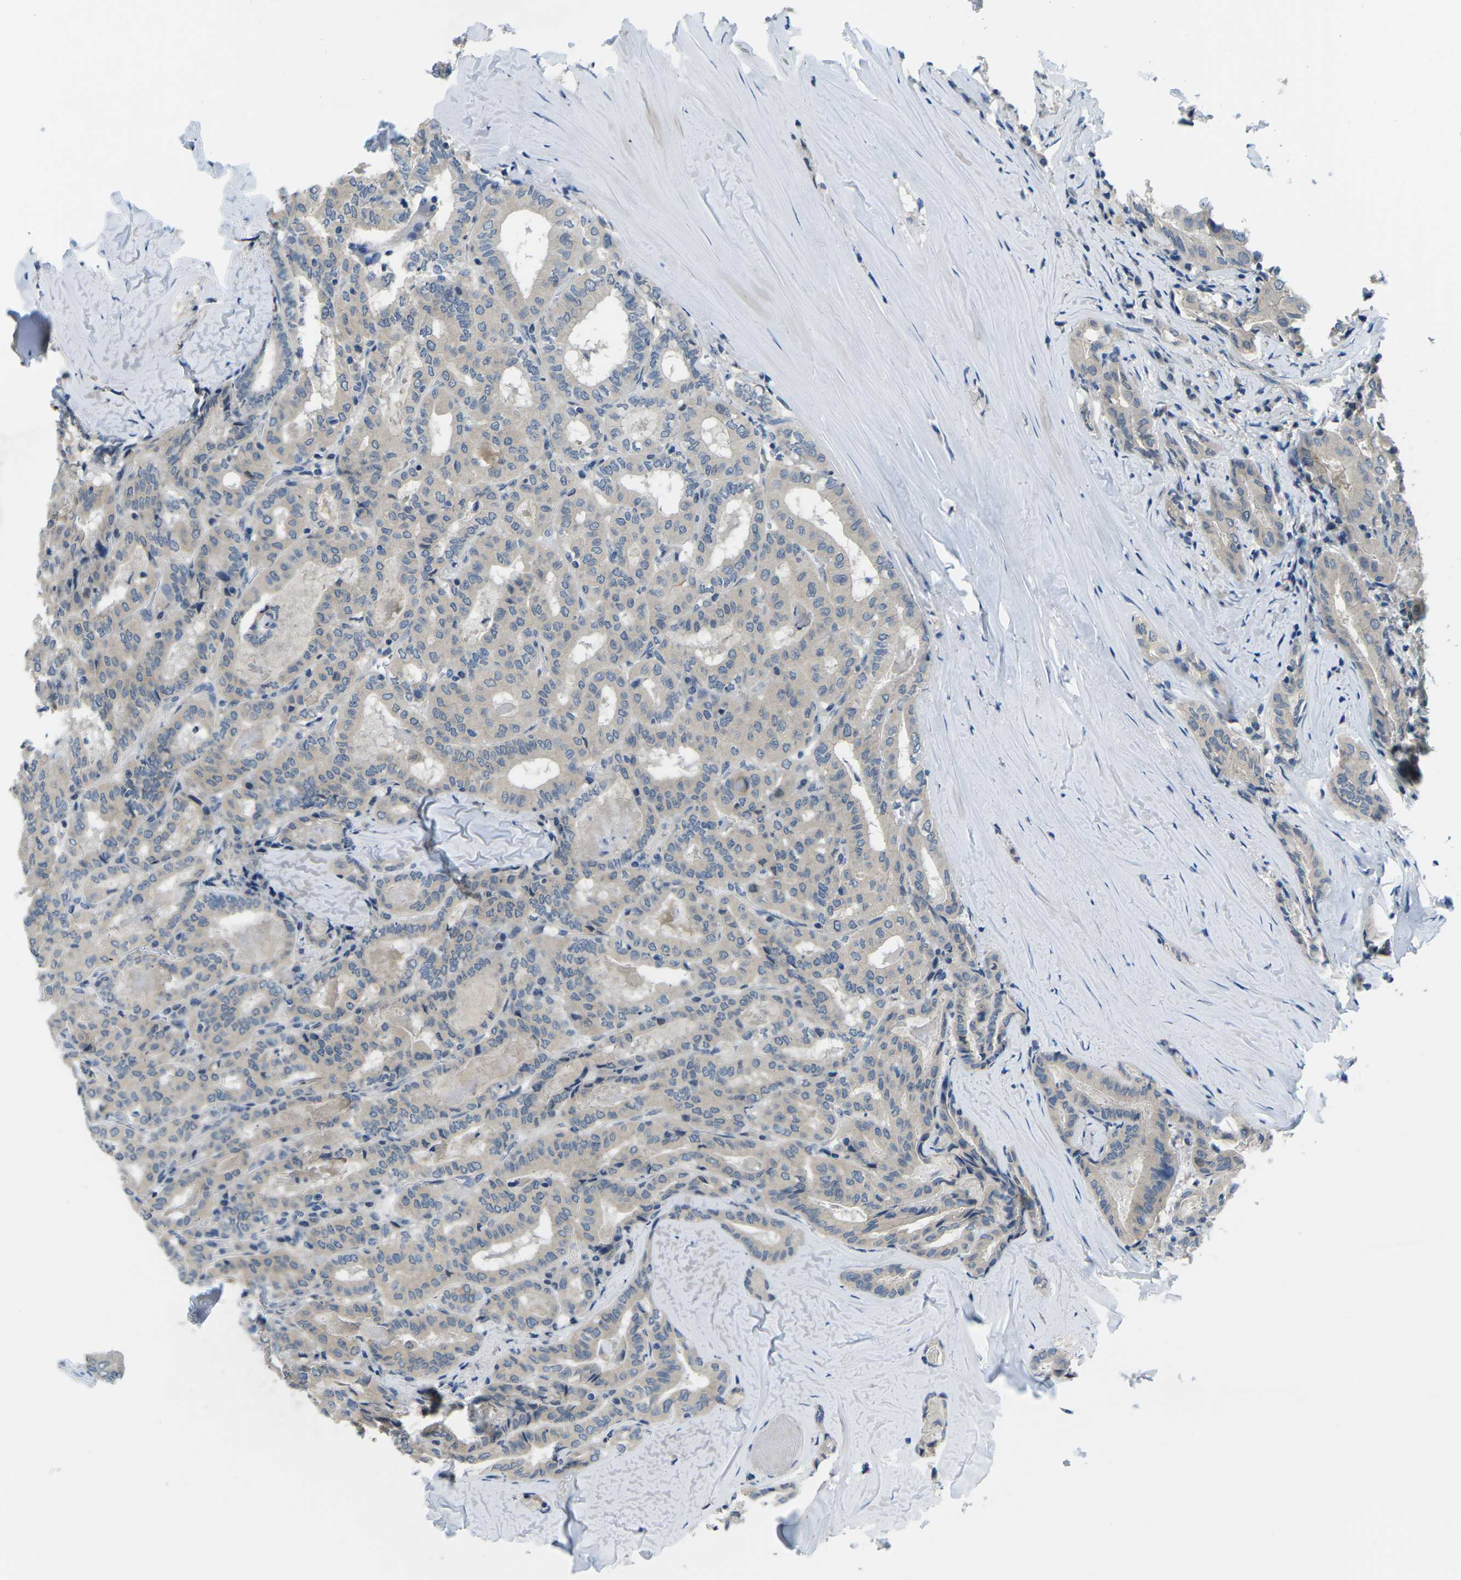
{"staining": {"intensity": "negative", "quantity": "none", "location": "none"}, "tissue": "thyroid cancer", "cell_type": "Tumor cells", "image_type": "cancer", "snomed": [{"axis": "morphology", "description": "Papillary adenocarcinoma, NOS"}, {"axis": "topography", "description": "Thyroid gland"}], "caption": "Thyroid cancer was stained to show a protein in brown. There is no significant expression in tumor cells.", "gene": "CTNND1", "patient": {"sex": "female", "age": 42}}